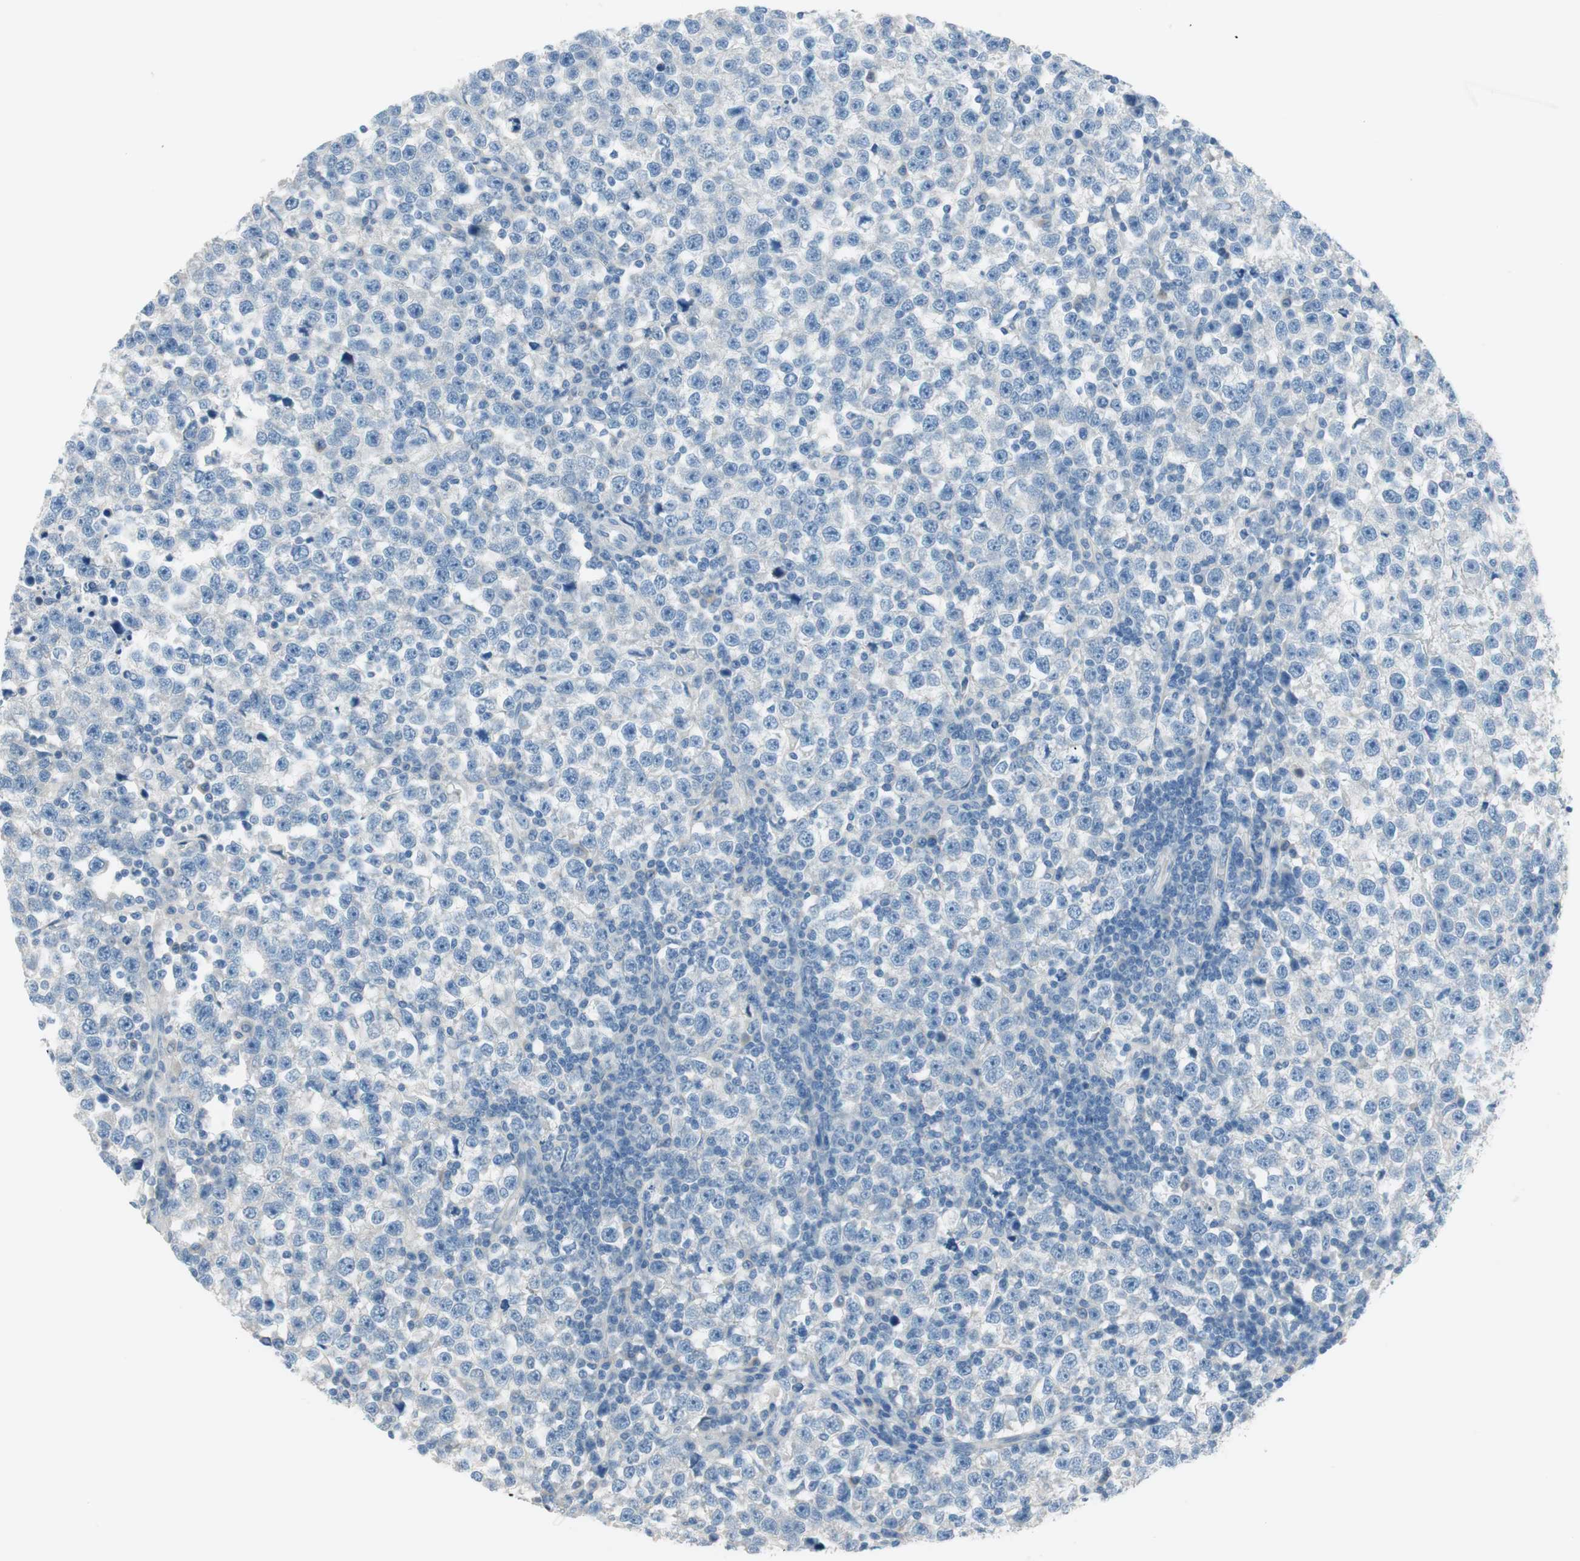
{"staining": {"intensity": "negative", "quantity": "none", "location": "none"}, "tissue": "testis cancer", "cell_type": "Tumor cells", "image_type": "cancer", "snomed": [{"axis": "morphology", "description": "Seminoma, NOS"}, {"axis": "topography", "description": "Testis"}], "caption": "Human testis seminoma stained for a protein using IHC exhibits no positivity in tumor cells.", "gene": "PRRG4", "patient": {"sex": "male", "age": 43}}